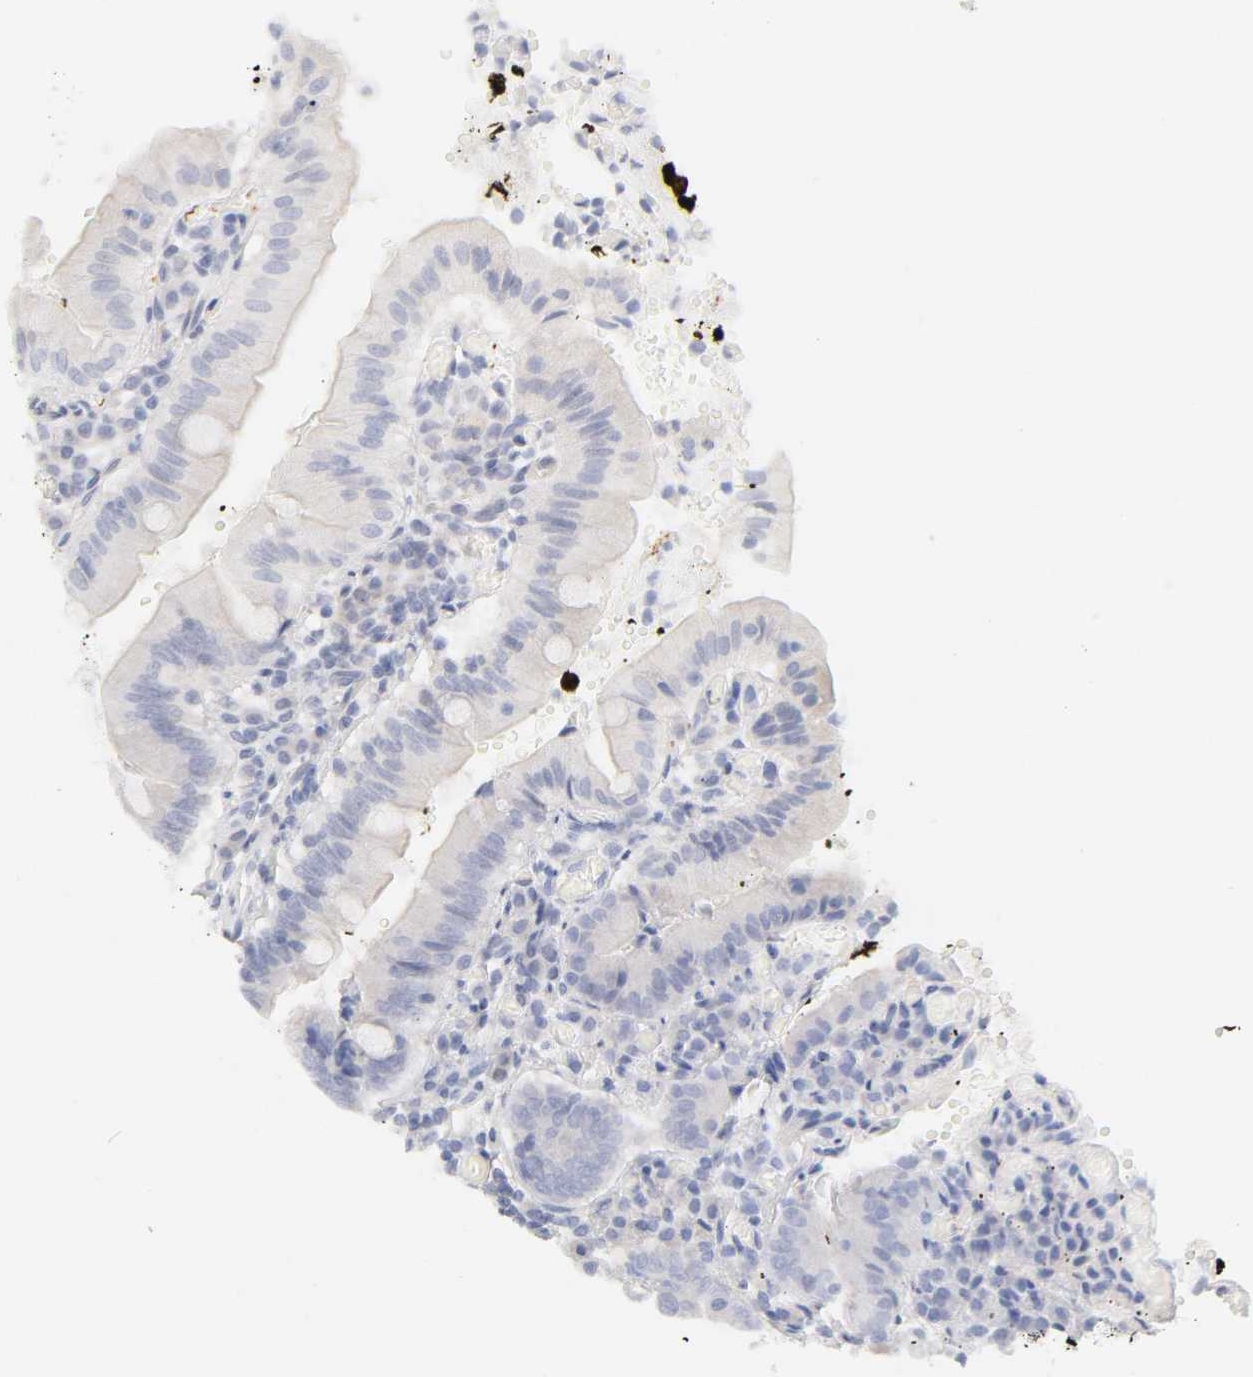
{"staining": {"intensity": "weak", "quantity": "25%-75%", "location": "cytoplasmic/membranous"}, "tissue": "small intestine", "cell_type": "Glandular cells", "image_type": "normal", "snomed": [{"axis": "morphology", "description": "Normal tissue, NOS"}, {"axis": "topography", "description": "Small intestine"}], "caption": "Immunohistochemistry (IHC) of unremarkable human small intestine demonstrates low levels of weak cytoplasmic/membranous positivity in approximately 25%-75% of glandular cells. (Stains: DAB in brown, nuclei in blue, Microscopy: brightfield microscopy at high magnification).", "gene": "CYP4B1", "patient": {"sex": "male", "age": 71}}